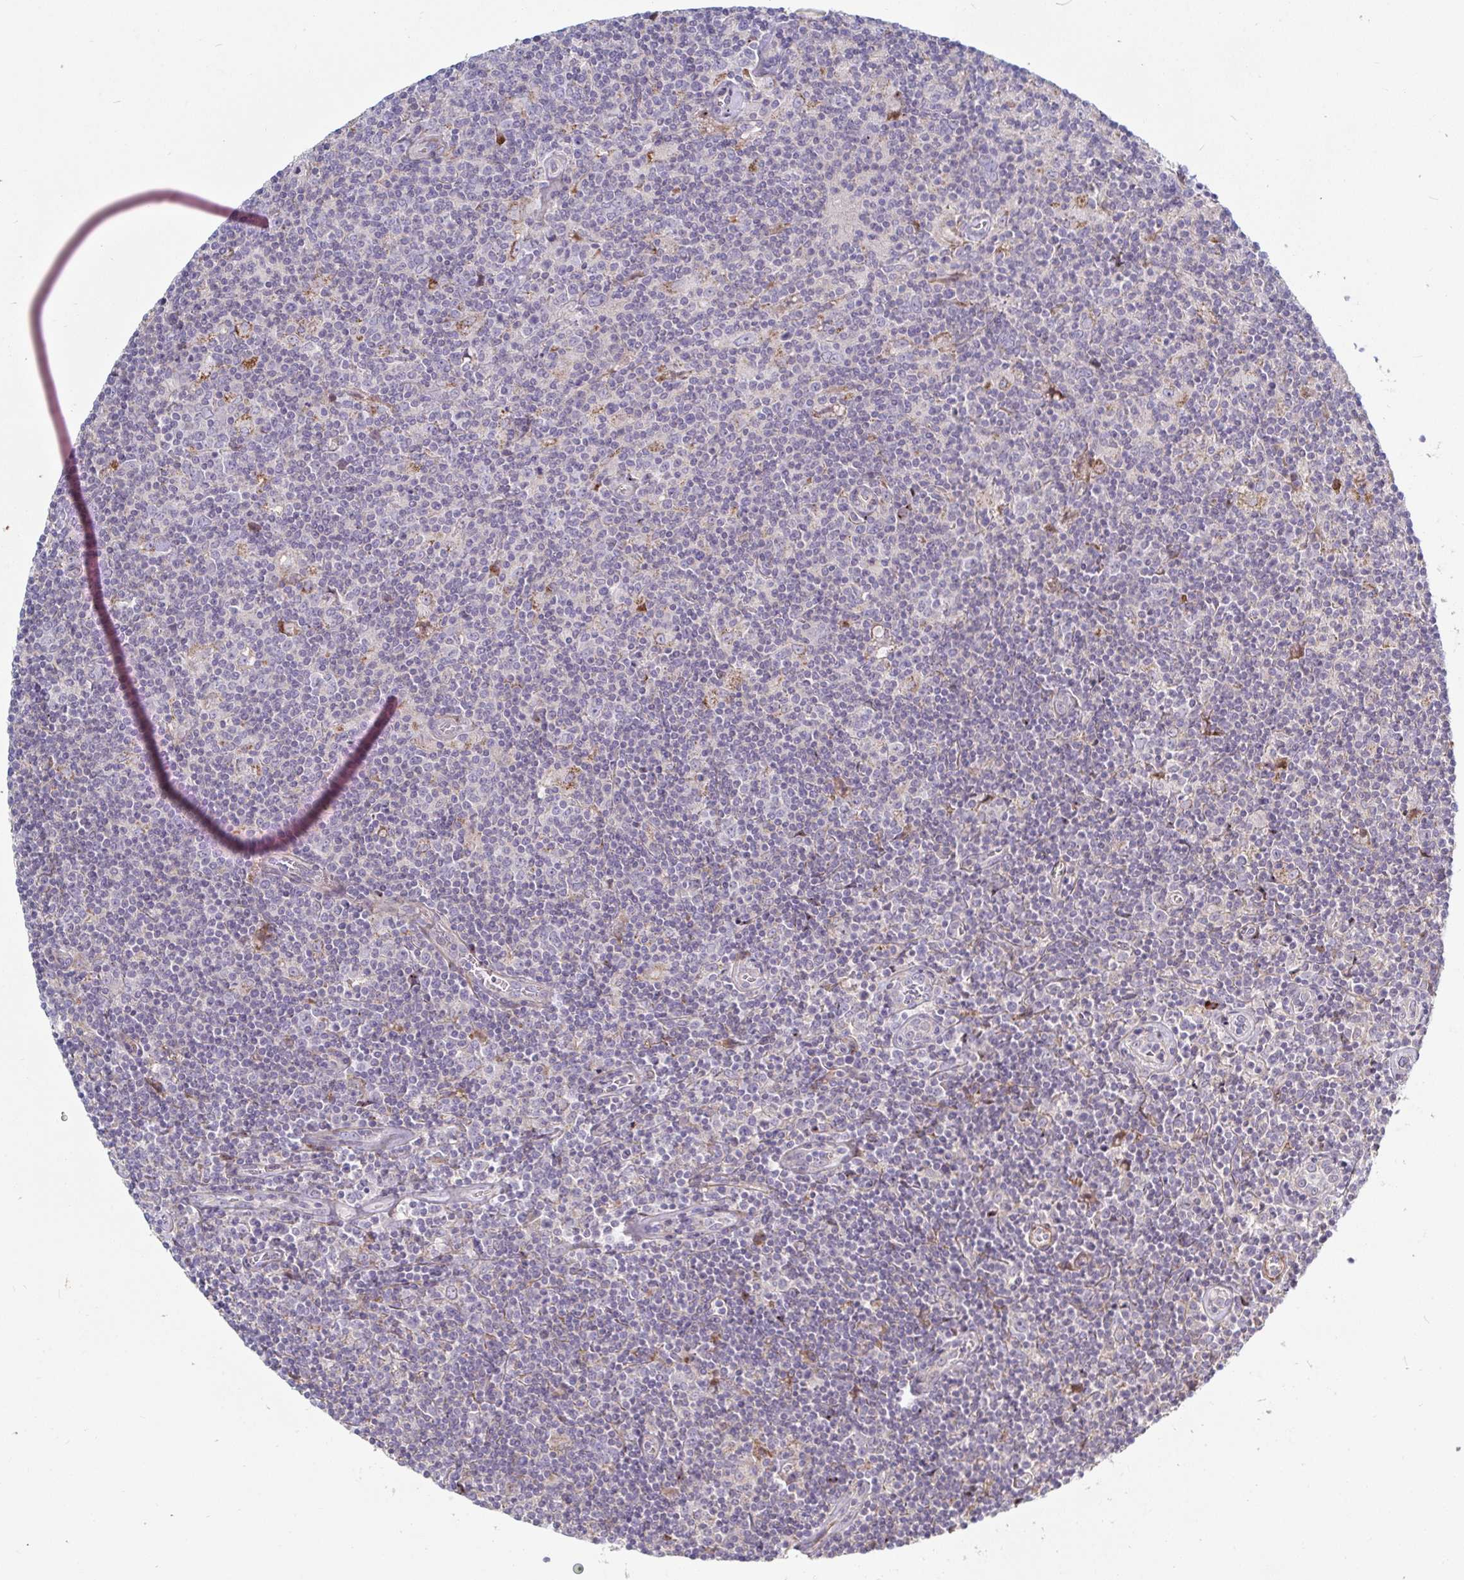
{"staining": {"intensity": "negative", "quantity": "none", "location": "none"}, "tissue": "lymphoma", "cell_type": "Tumor cells", "image_type": "cancer", "snomed": [{"axis": "morphology", "description": "Hodgkin's disease, NOS"}, {"axis": "topography", "description": "Lymph node"}], "caption": "IHC photomicrograph of human Hodgkin's disease stained for a protein (brown), which reveals no staining in tumor cells.", "gene": "SSH2", "patient": {"sex": "male", "age": 40}}